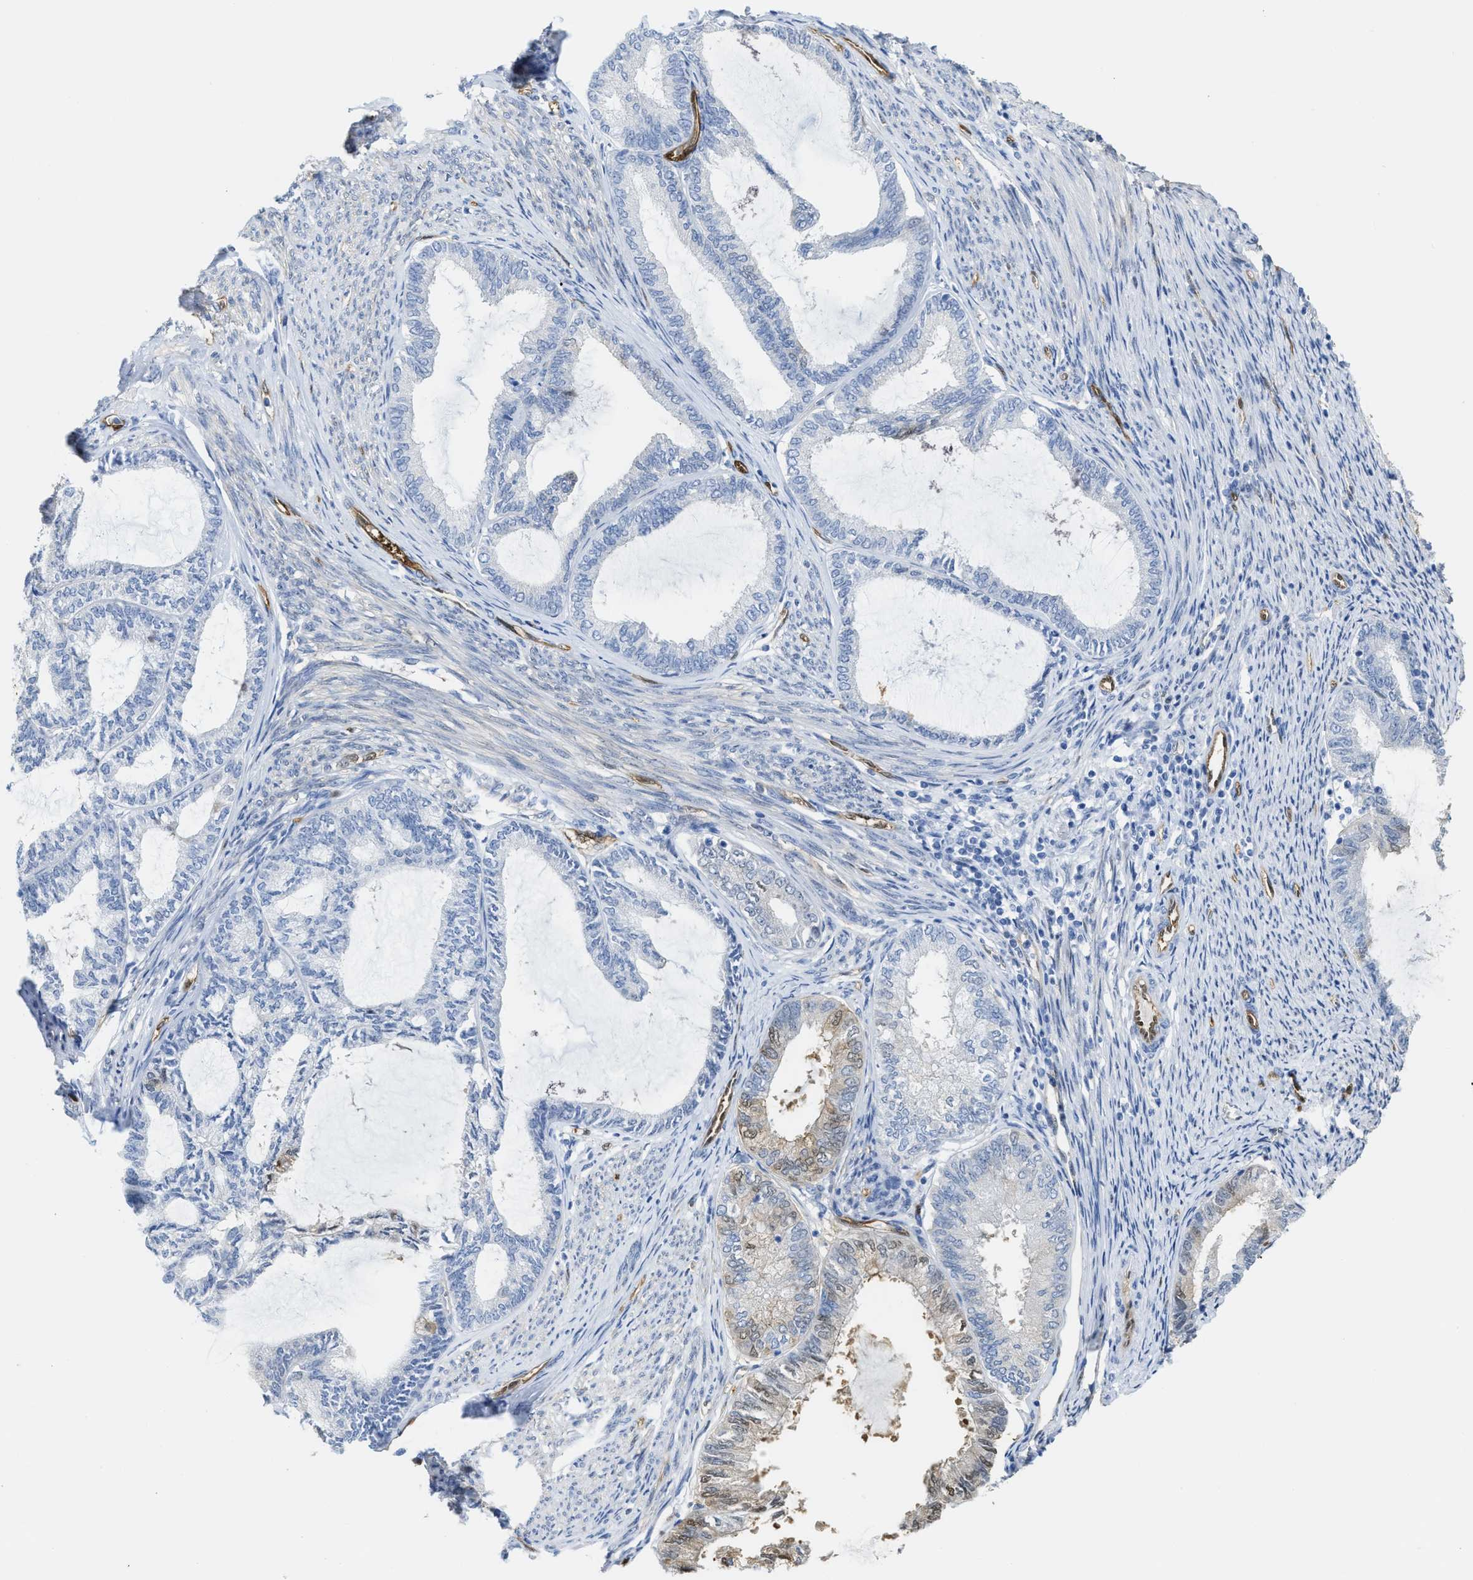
{"staining": {"intensity": "weak", "quantity": "<25%", "location": "cytoplasmic/membranous,nuclear"}, "tissue": "endometrial cancer", "cell_type": "Tumor cells", "image_type": "cancer", "snomed": [{"axis": "morphology", "description": "Adenocarcinoma, NOS"}, {"axis": "topography", "description": "Endometrium"}], "caption": "This image is of adenocarcinoma (endometrial) stained with immunohistochemistry to label a protein in brown with the nuclei are counter-stained blue. There is no expression in tumor cells.", "gene": "ASS1", "patient": {"sex": "female", "age": 86}}